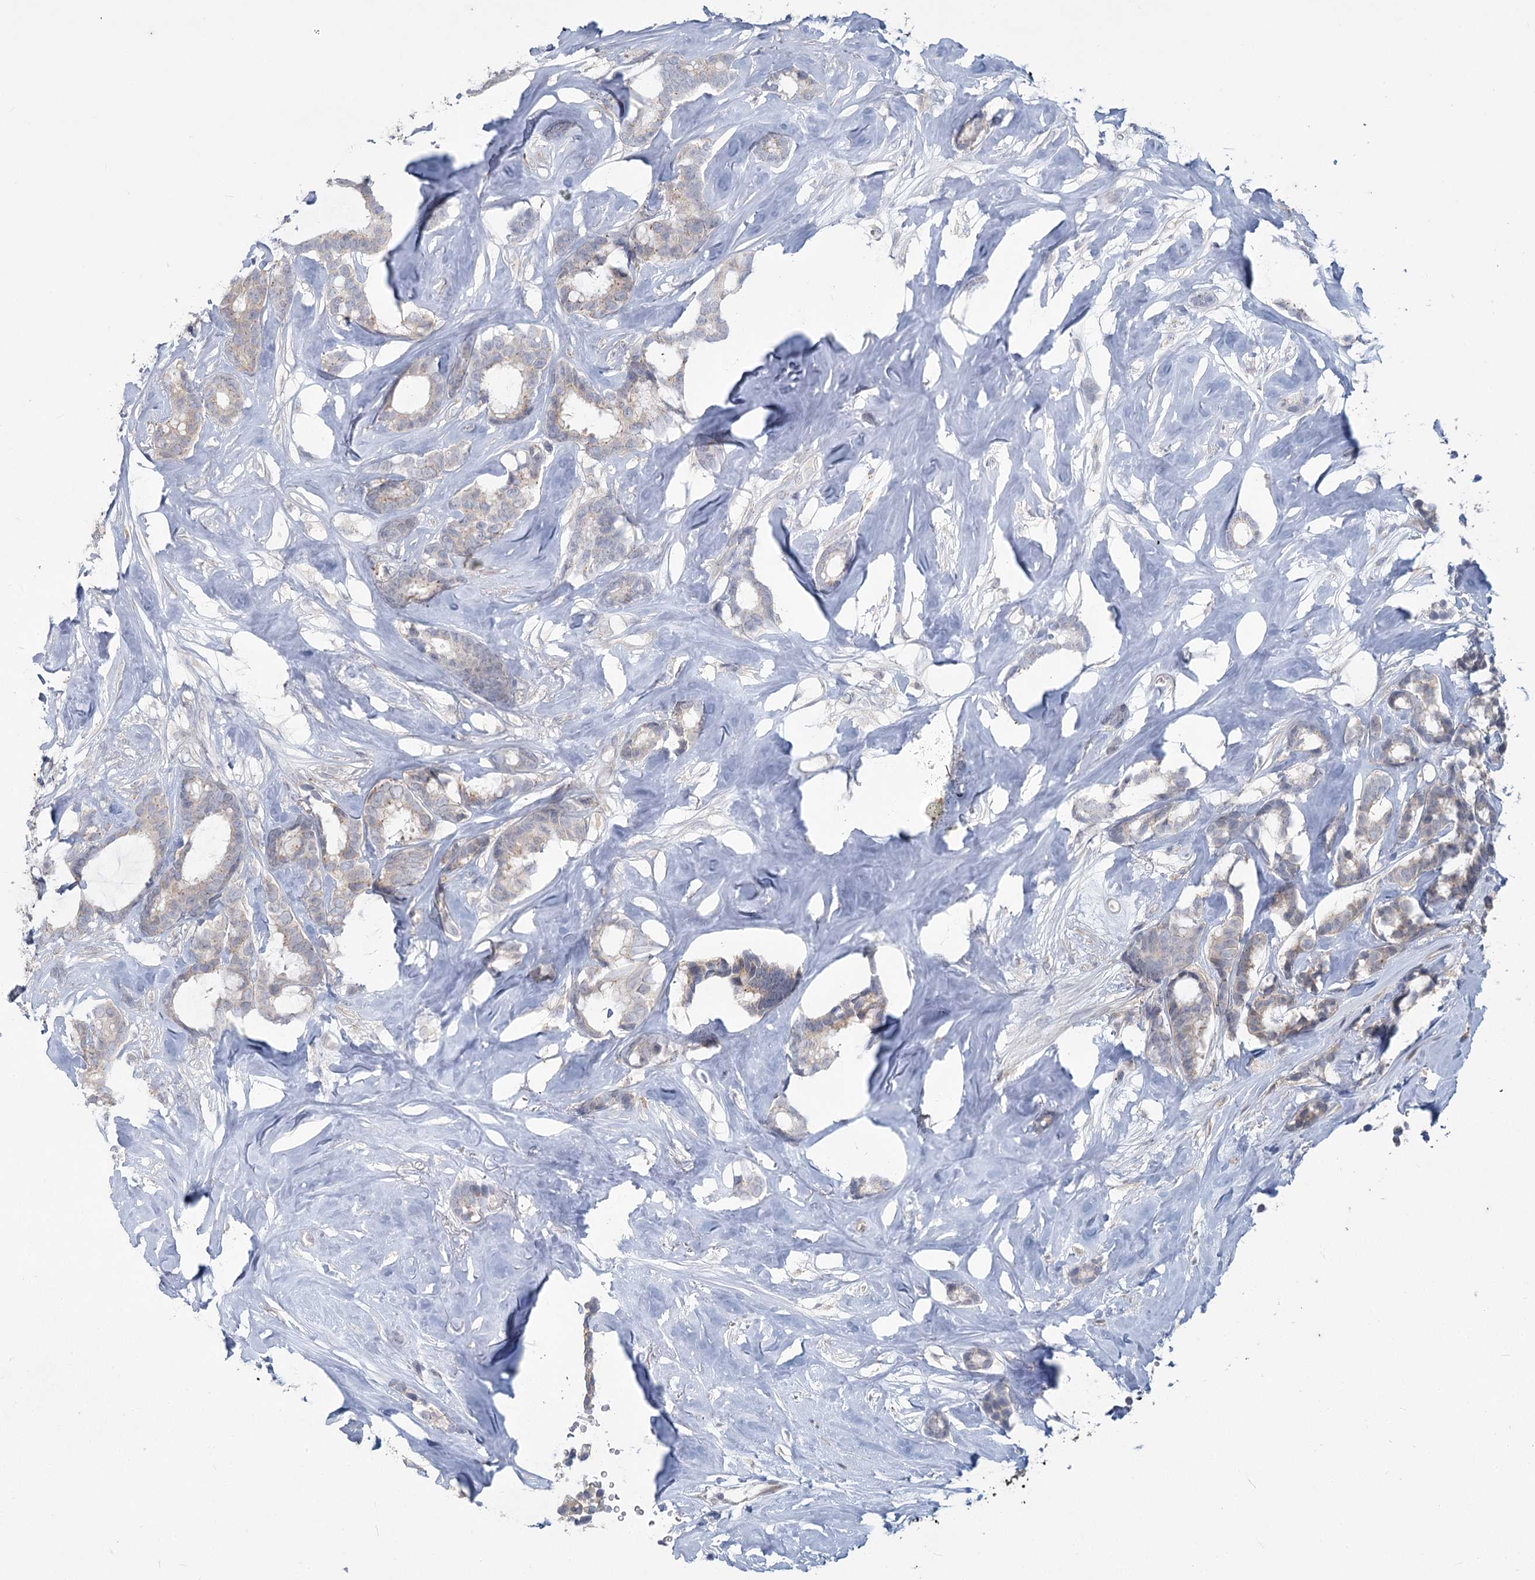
{"staining": {"intensity": "negative", "quantity": "none", "location": "none"}, "tissue": "breast cancer", "cell_type": "Tumor cells", "image_type": "cancer", "snomed": [{"axis": "morphology", "description": "Duct carcinoma"}, {"axis": "topography", "description": "Breast"}], "caption": "IHC photomicrograph of breast cancer stained for a protein (brown), which shows no staining in tumor cells. The staining was performed using DAB (3,3'-diaminobenzidine) to visualize the protein expression in brown, while the nuclei were stained in blue with hematoxylin (Magnification: 20x).", "gene": "PLA2G12A", "patient": {"sex": "female", "age": 87}}